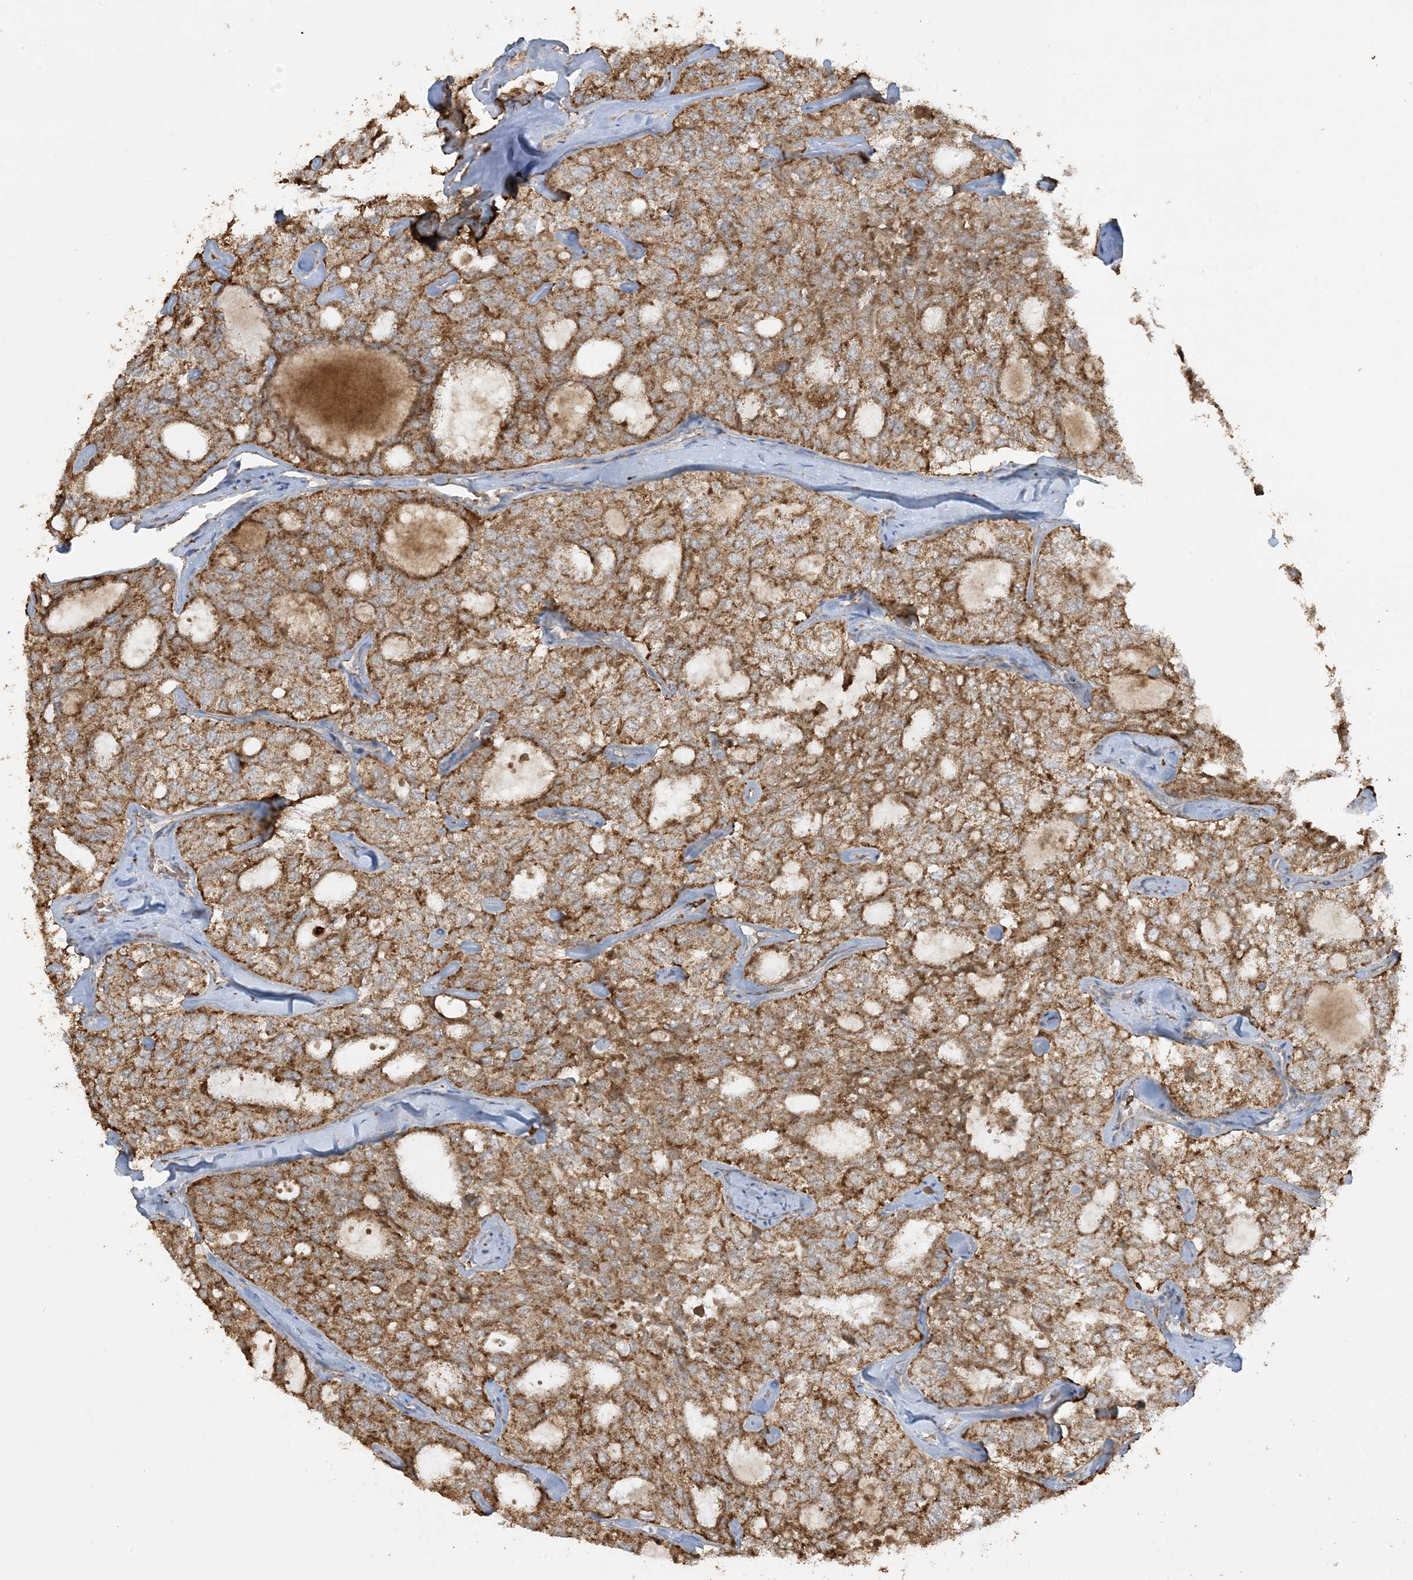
{"staining": {"intensity": "moderate", "quantity": ">75%", "location": "cytoplasmic/membranous"}, "tissue": "thyroid cancer", "cell_type": "Tumor cells", "image_type": "cancer", "snomed": [{"axis": "morphology", "description": "Follicular adenoma carcinoma, NOS"}, {"axis": "topography", "description": "Thyroid gland"}], "caption": "Immunohistochemical staining of thyroid follicular adenoma carcinoma demonstrates medium levels of moderate cytoplasmic/membranous expression in about >75% of tumor cells. (DAB (3,3'-diaminobenzidine) IHC, brown staining for protein, blue staining for nuclei).", "gene": "AGA", "patient": {"sex": "male", "age": 75}}